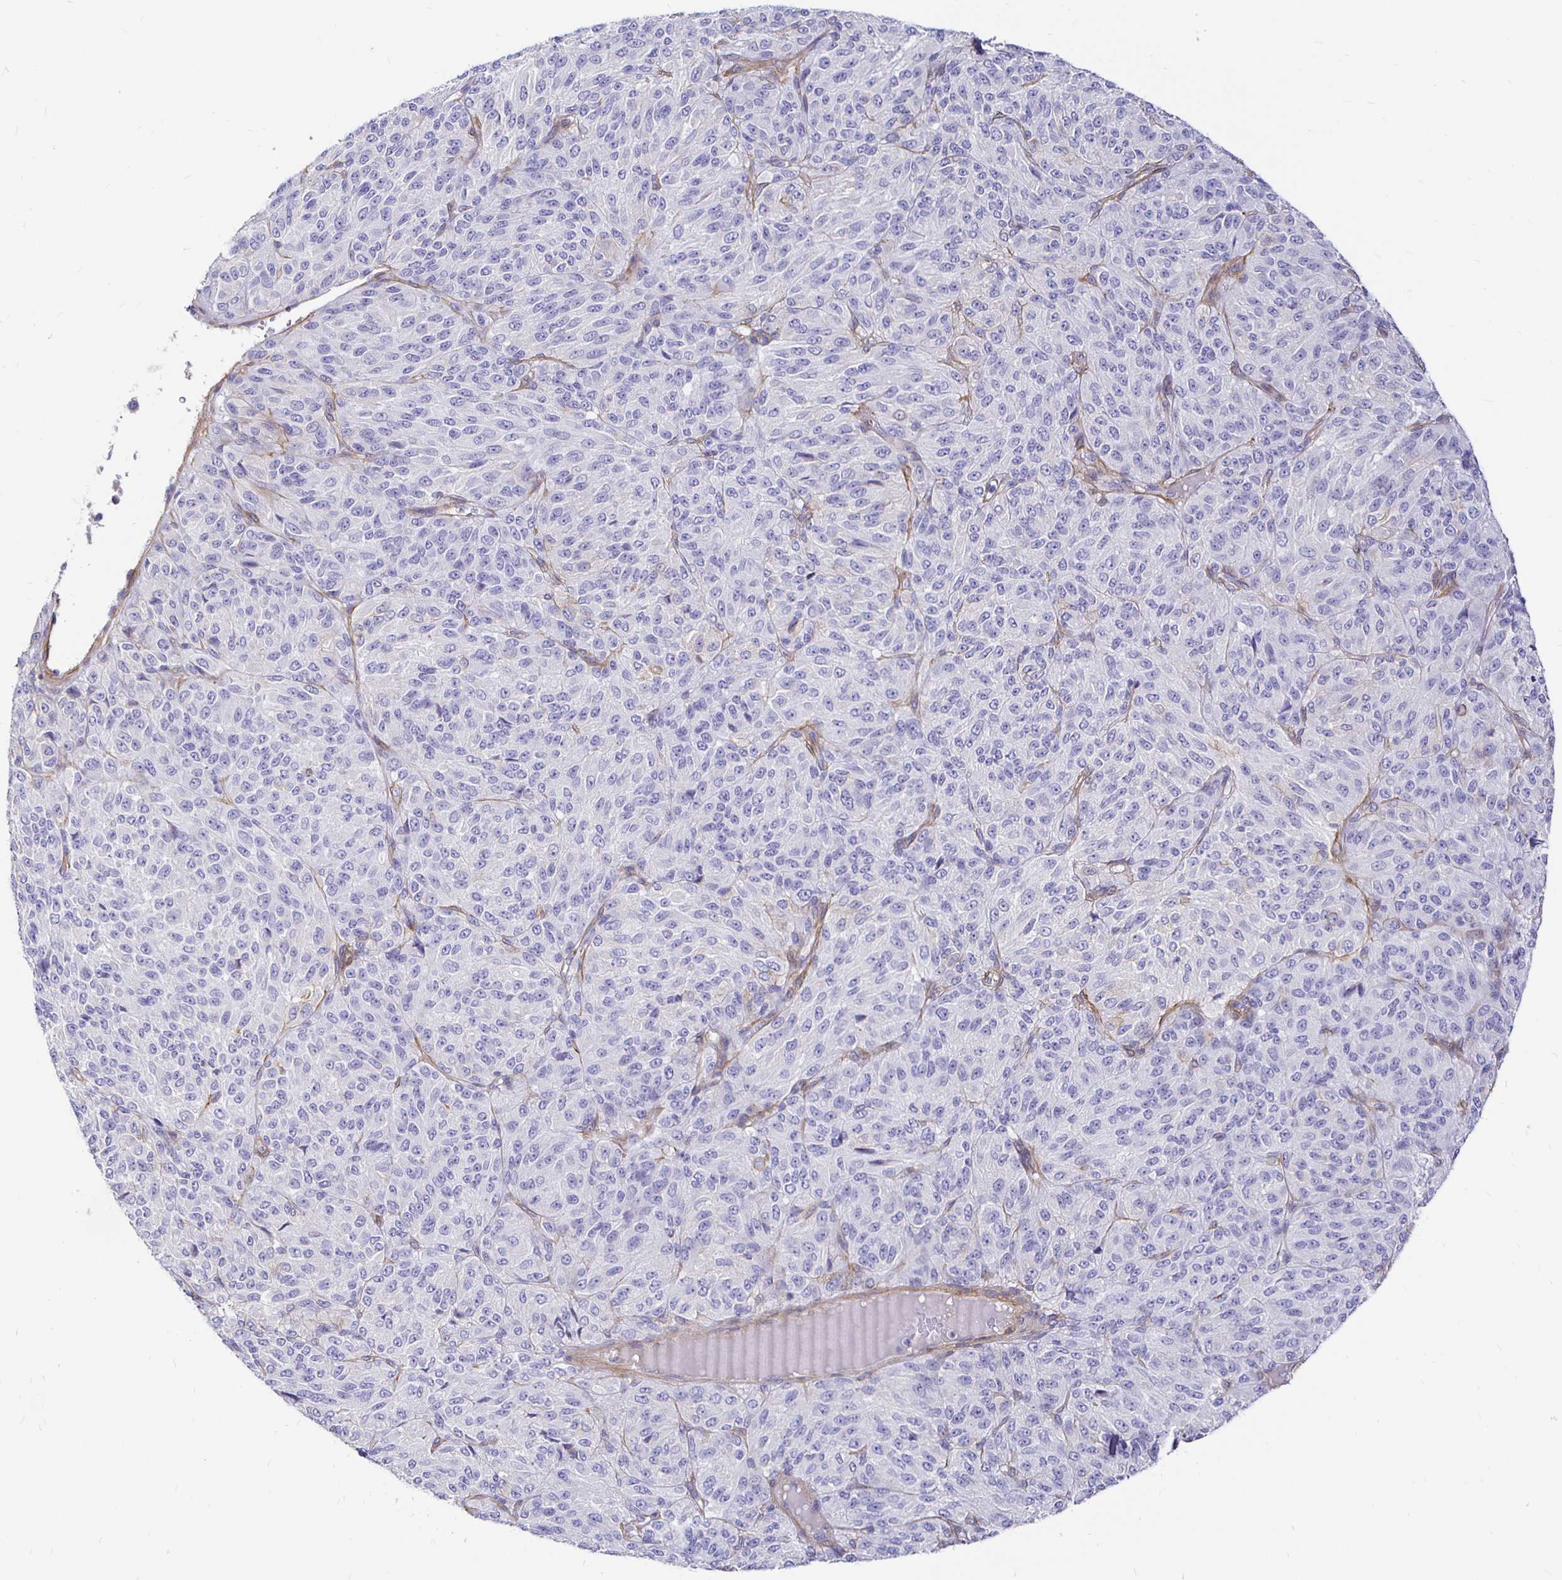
{"staining": {"intensity": "negative", "quantity": "none", "location": "none"}, "tissue": "melanoma", "cell_type": "Tumor cells", "image_type": "cancer", "snomed": [{"axis": "morphology", "description": "Malignant melanoma, Metastatic site"}, {"axis": "topography", "description": "Brain"}], "caption": "This is a micrograph of IHC staining of melanoma, which shows no staining in tumor cells.", "gene": "PALM2AKAP2", "patient": {"sex": "female", "age": 56}}